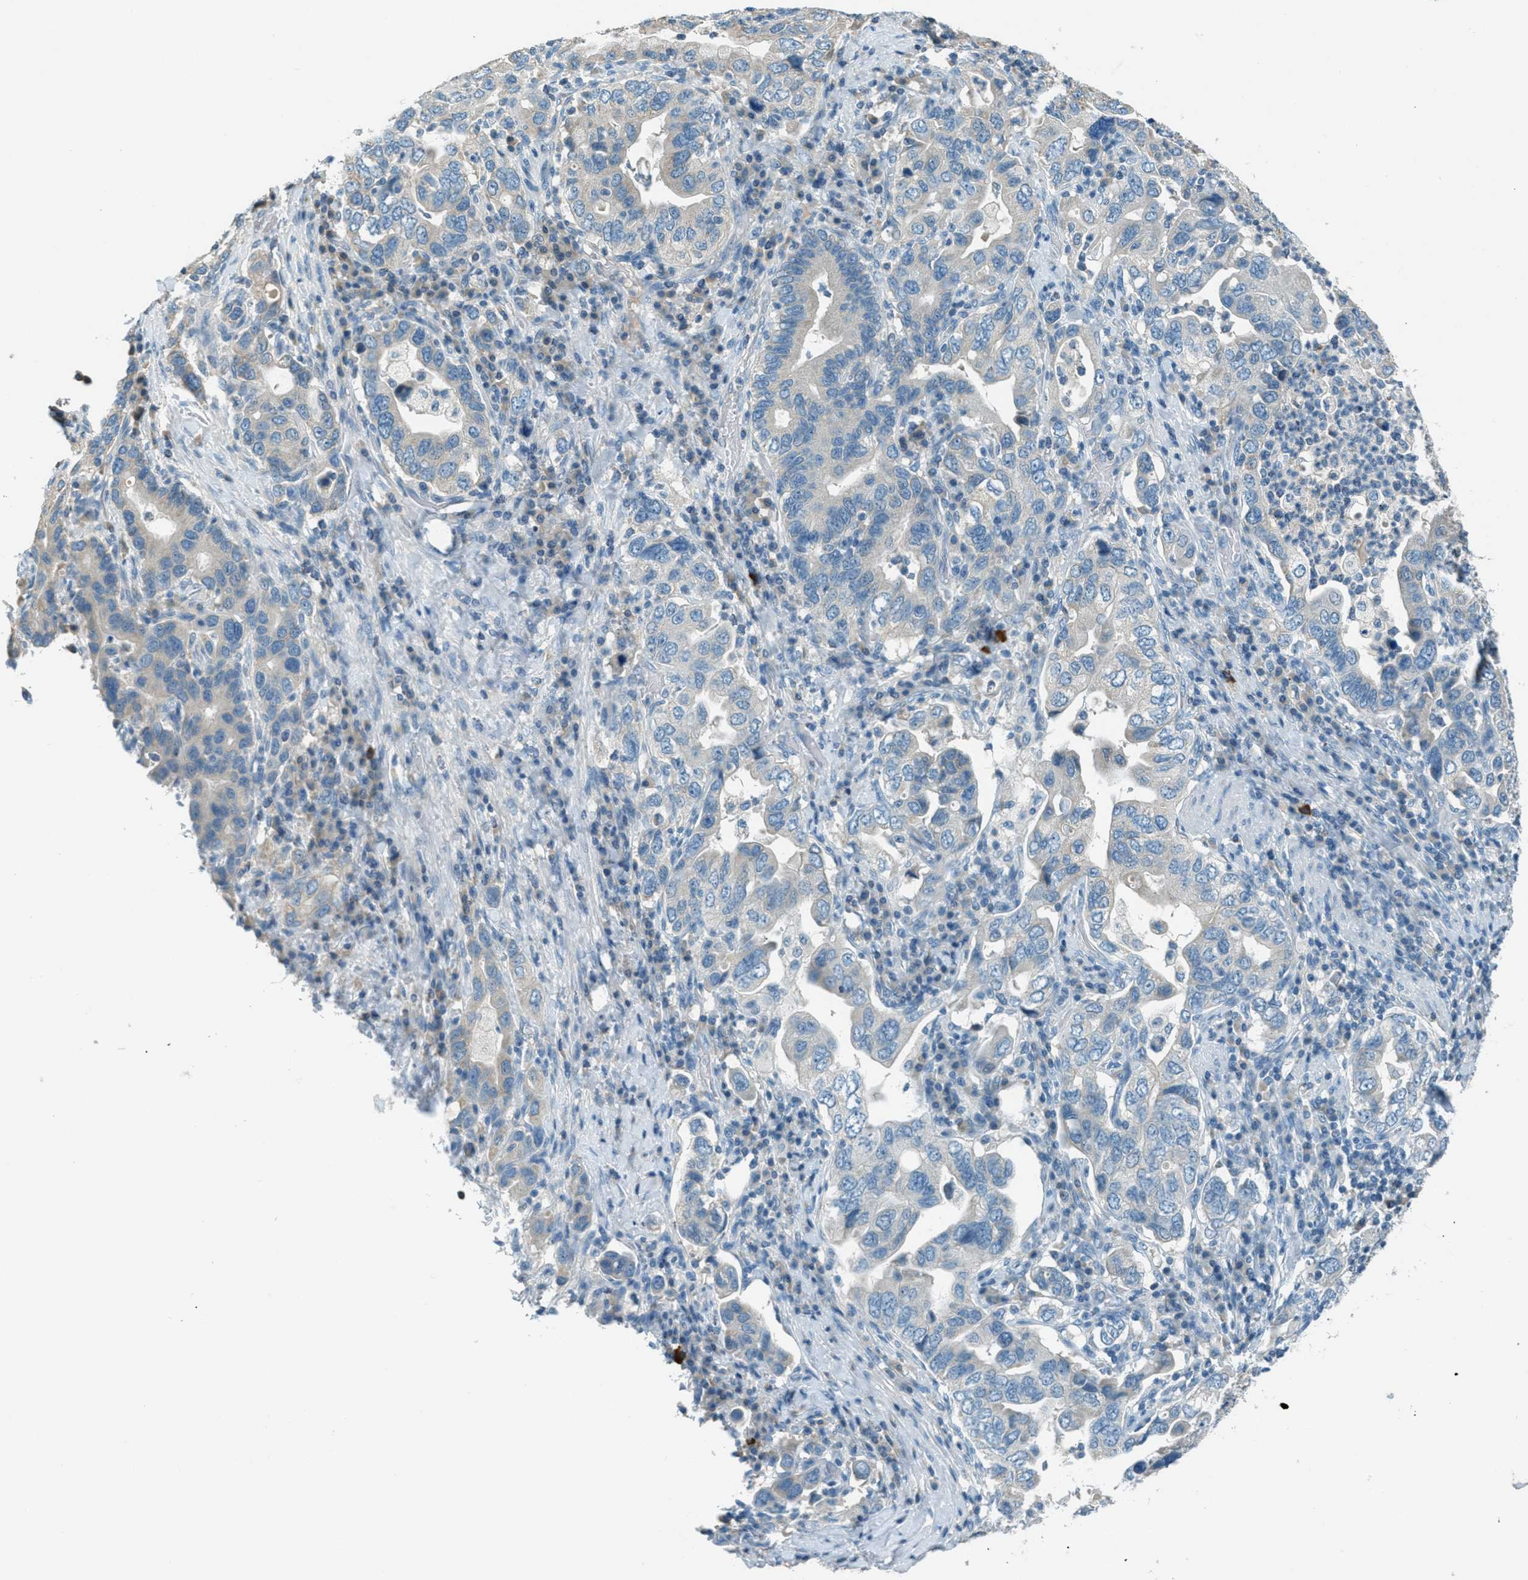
{"staining": {"intensity": "negative", "quantity": "none", "location": "none"}, "tissue": "stomach cancer", "cell_type": "Tumor cells", "image_type": "cancer", "snomed": [{"axis": "morphology", "description": "Adenocarcinoma, NOS"}, {"axis": "topography", "description": "Stomach, upper"}], "caption": "Adenocarcinoma (stomach) was stained to show a protein in brown. There is no significant staining in tumor cells.", "gene": "MSLN", "patient": {"sex": "male", "age": 62}}